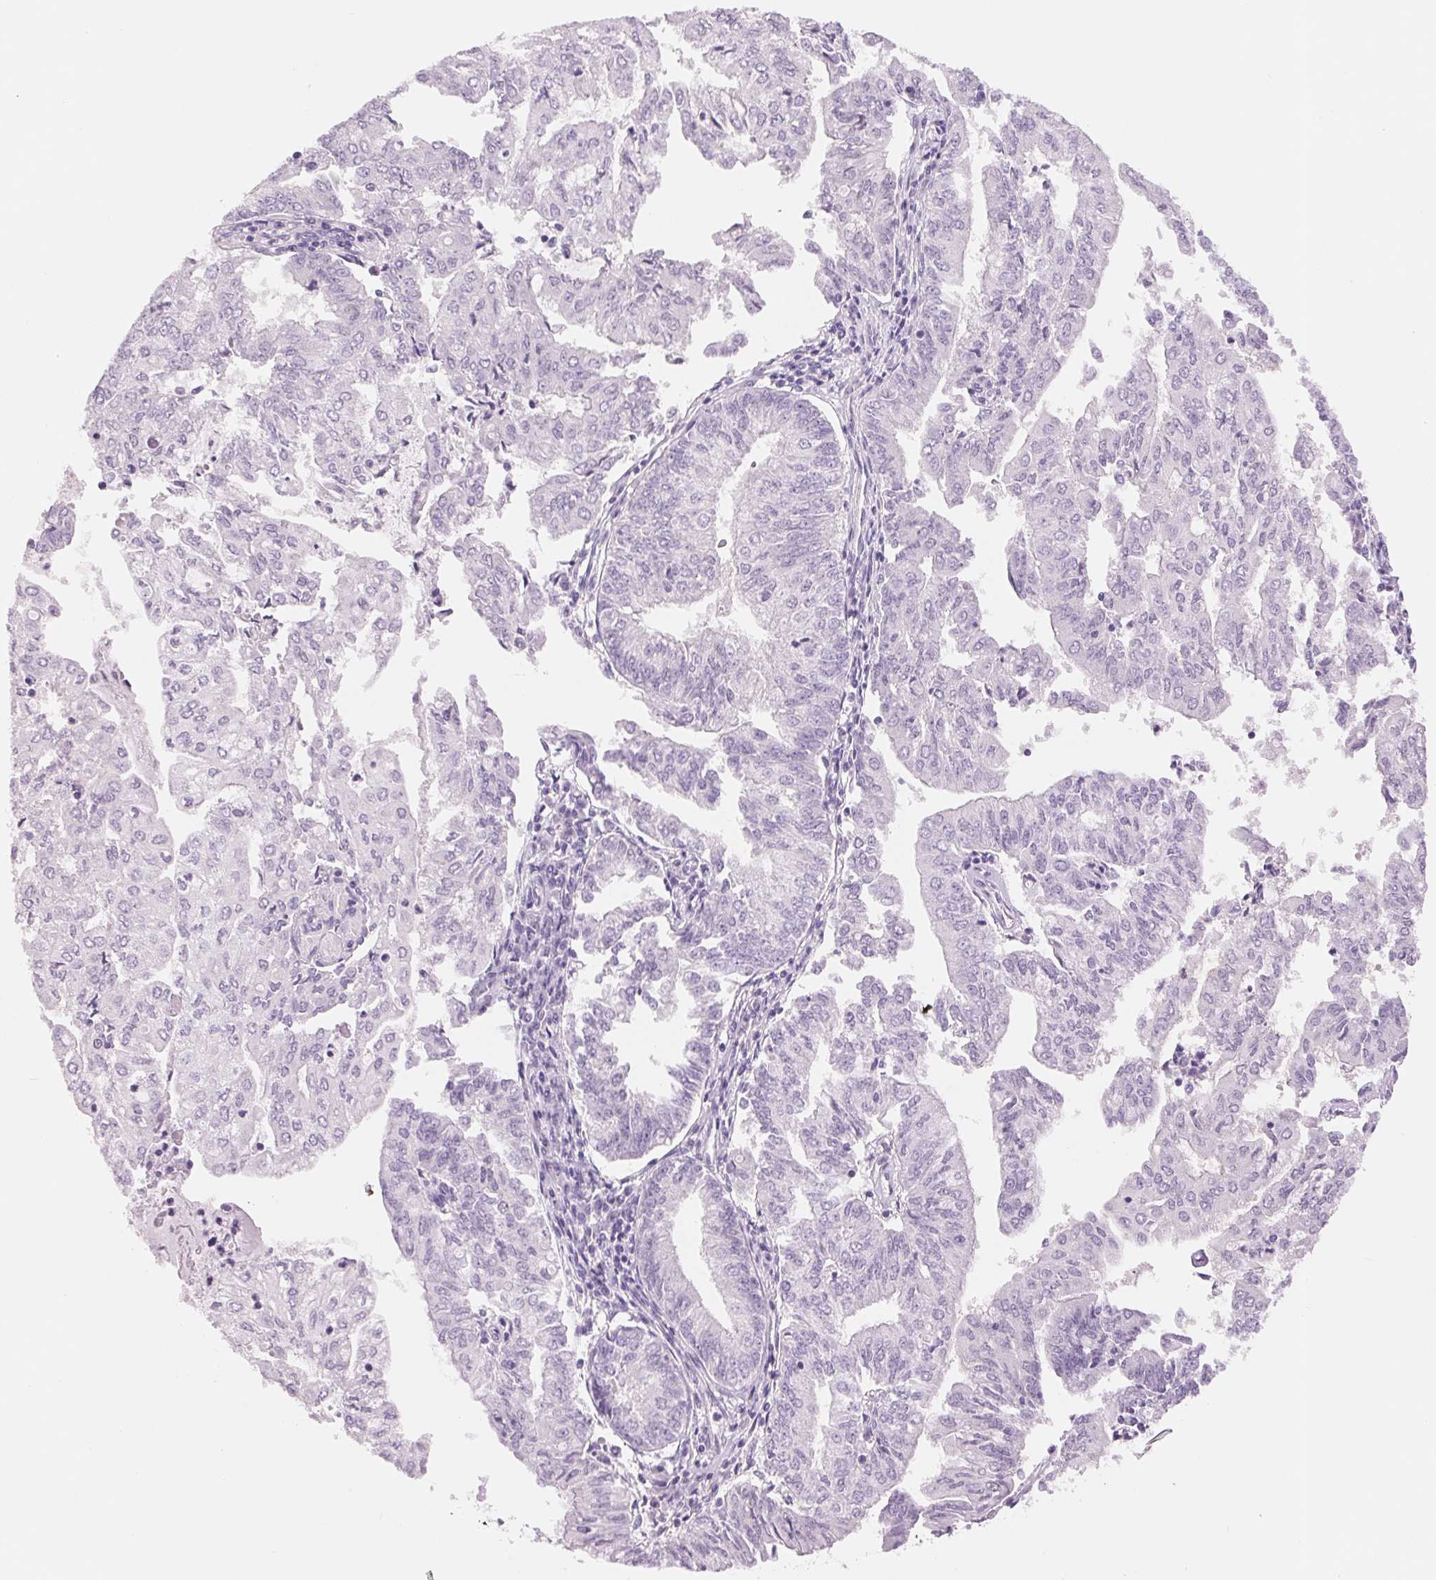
{"staining": {"intensity": "negative", "quantity": "none", "location": "none"}, "tissue": "endometrial cancer", "cell_type": "Tumor cells", "image_type": "cancer", "snomed": [{"axis": "morphology", "description": "Adenocarcinoma, NOS"}, {"axis": "topography", "description": "Endometrium"}], "caption": "Human endometrial adenocarcinoma stained for a protein using IHC displays no expression in tumor cells.", "gene": "ASGR2", "patient": {"sex": "female", "age": 61}}